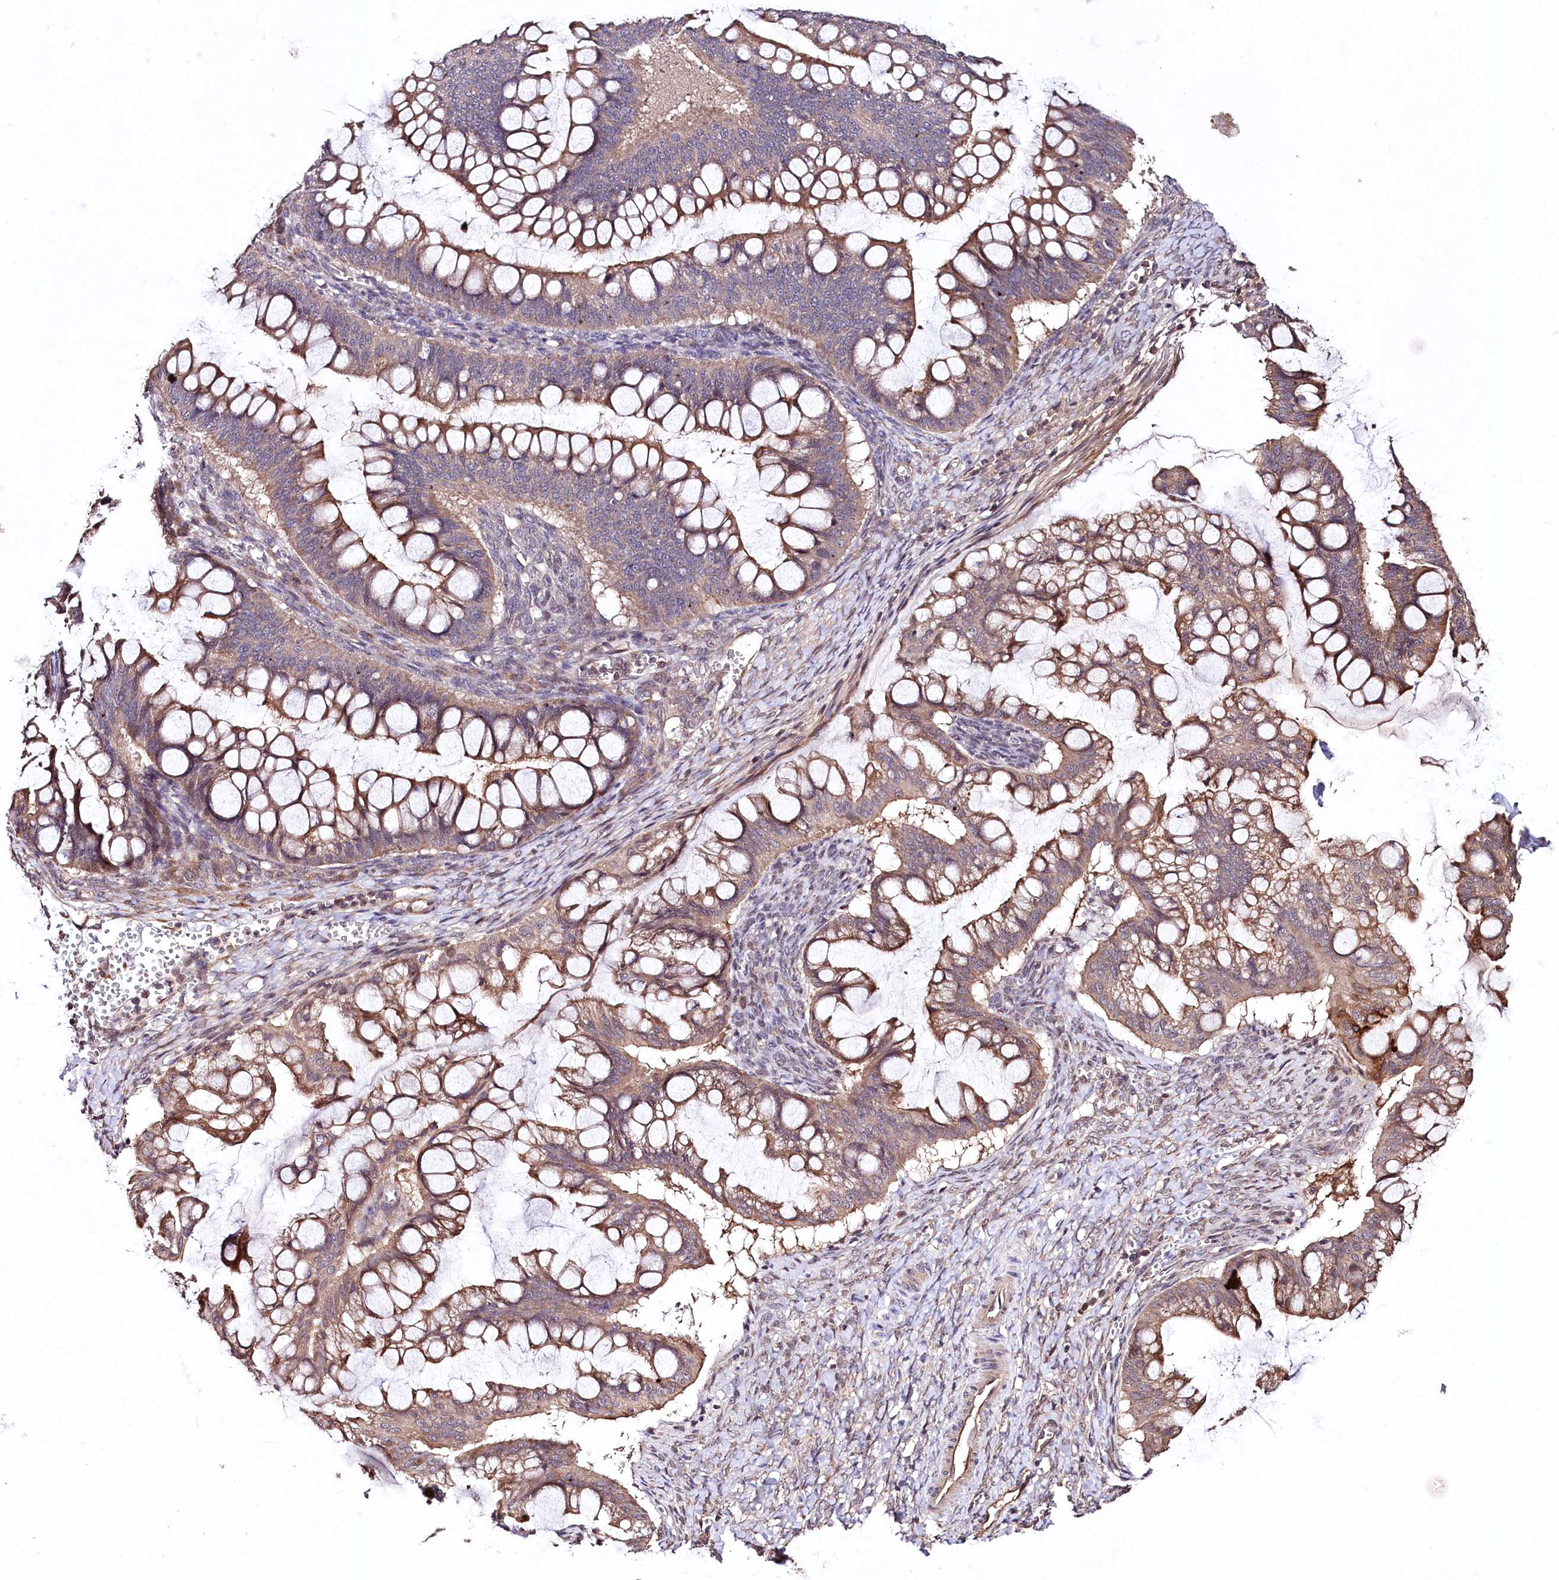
{"staining": {"intensity": "moderate", "quantity": ">75%", "location": "cytoplasmic/membranous"}, "tissue": "ovarian cancer", "cell_type": "Tumor cells", "image_type": "cancer", "snomed": [{"axis": "morphology", "description": "Cystadenocarcinoma, mucinous, NOS"}, {"axis": "topography", "description": "Ovary"}], "caption": "About >75% of tumor cells in ovarian cancer (mucinous cystadenocarcinoma) demonstrate moderate cytoplasmic/membranous protein positivity as visualized by brown immunohistochemical staining.", "gene": "TNPO3", "patient": {"sex": "female", "age": 73}}